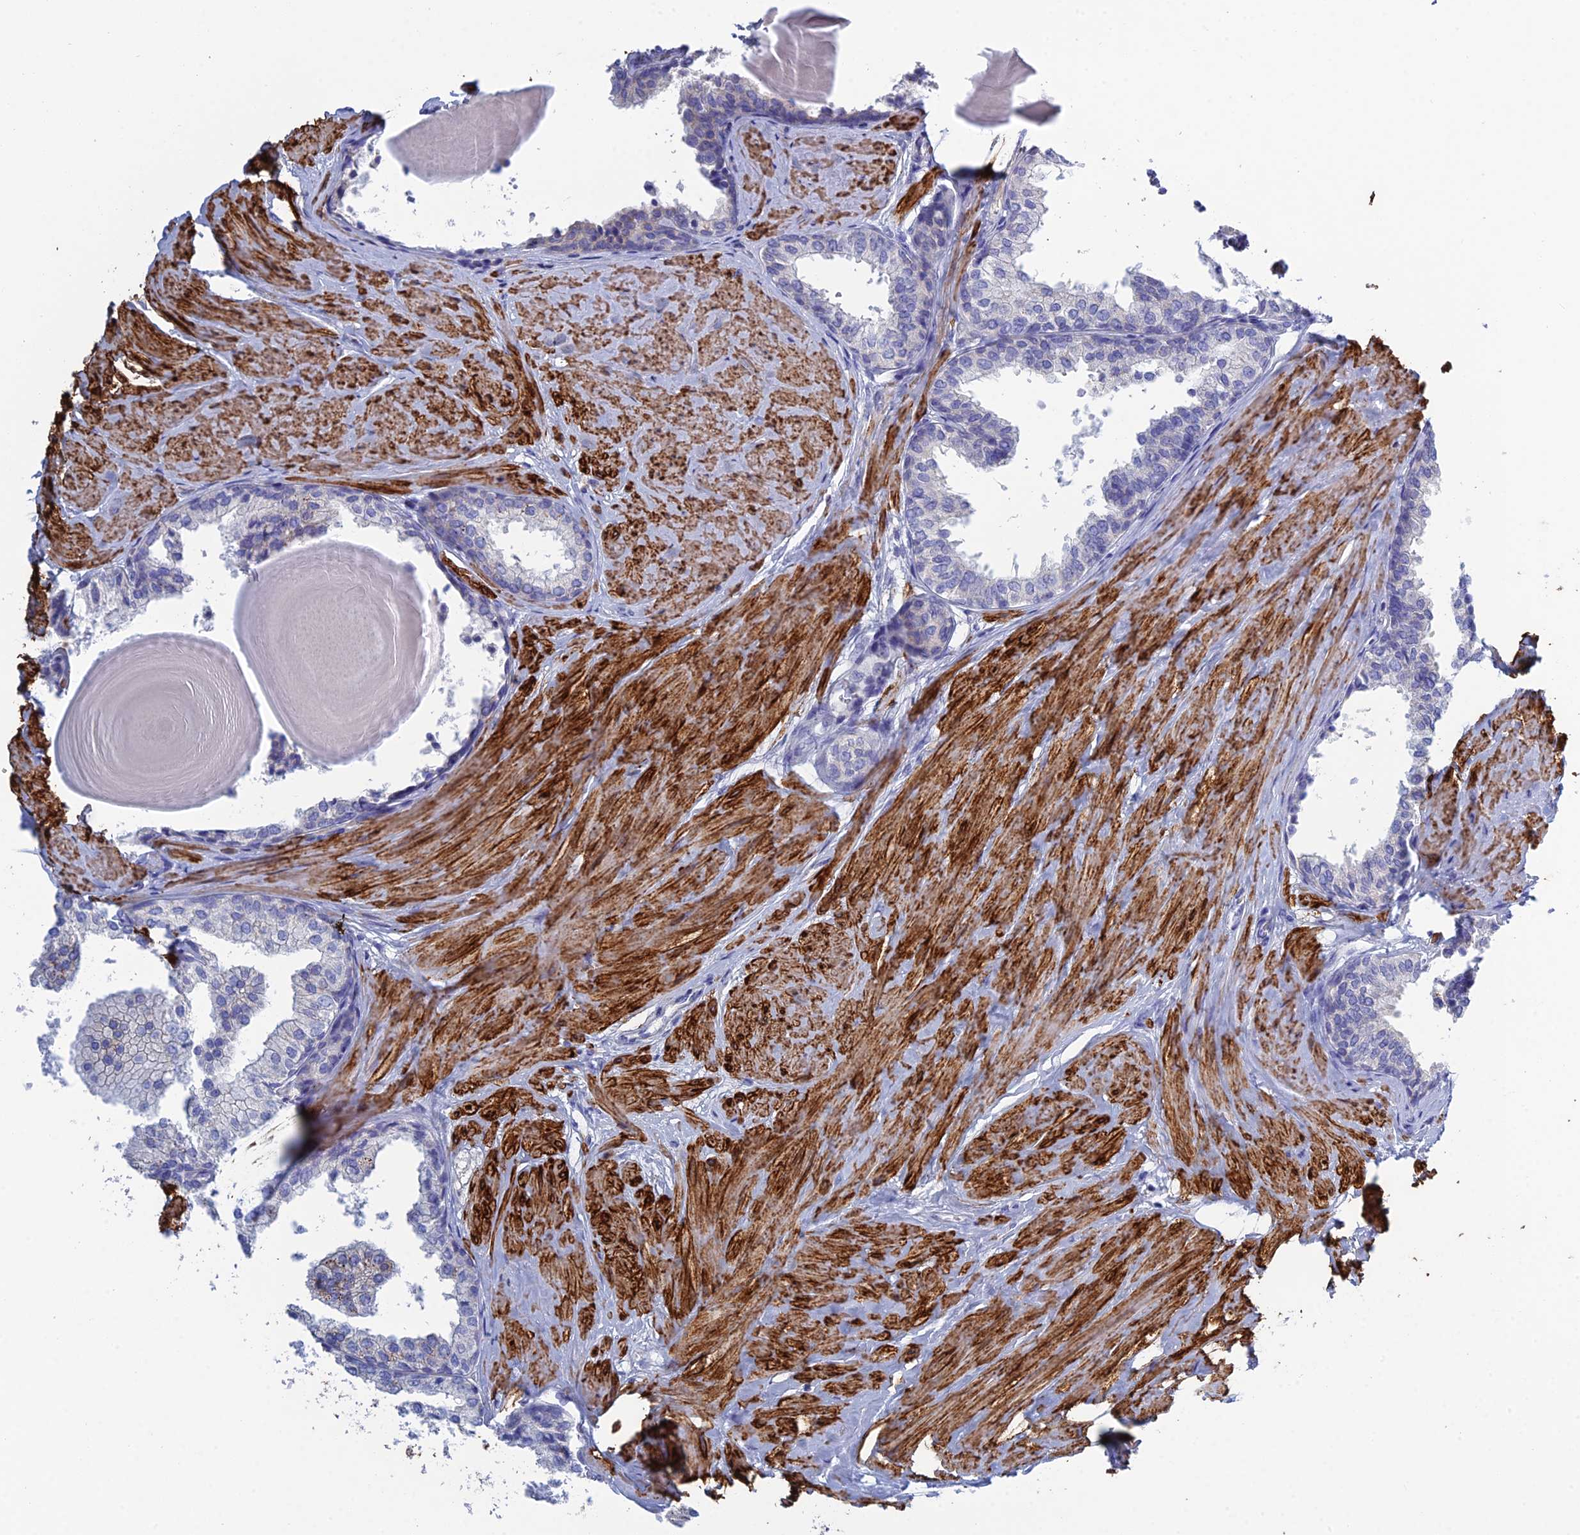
{"staining": {"intensity": "negative", "quantity": "none", "location": "none"}, "tissue": "prostate", "cell_type": "Glandular cells", "image_type": "normal", "snomed": [{"axis": "morphology", "description": "Normal tissue, NOS"}, {"axis": "topography", "description": "Prostate"}], "caption": "This photomicrograph is of normal prostate stained with IHC to label a protein in brown with the nuclei are counter-stained blue. There is no positivity in glandular cells.", "gene": "PCDHA8", "patient": {"sex": "male", "age": 48}}